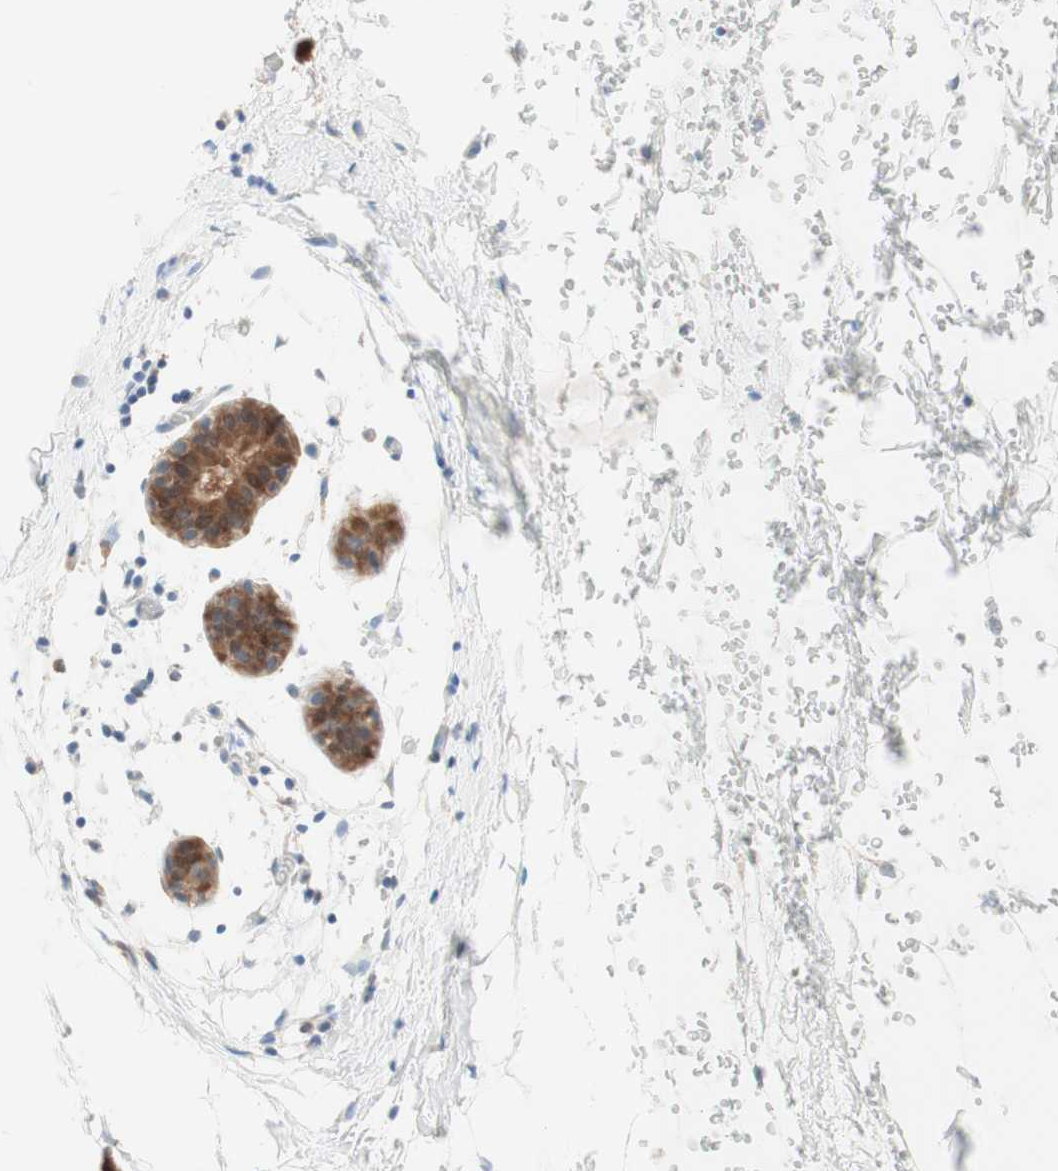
{"staining": {"intensity": "moderate", "quantity": ">75%", "location": "cytoplasmic/membranous"}, "tissue": "breast", "cell_type": "Glandular cells", "image_type": "normal", "snomed": [{"axis": "morphology", "description": "Normal tissue, NOS"}, {"axis": "topography", "description": "Breast"}], "caption": "Glandular cells display medium levels of moderate cytoplasmic/membranous positivity in about >75% of cells in benign human breast. (DAB = brown stain, brightfield microscopy at high magnification).", "gene": "COMT", "patient": {"sex": "female", "age": 27}}